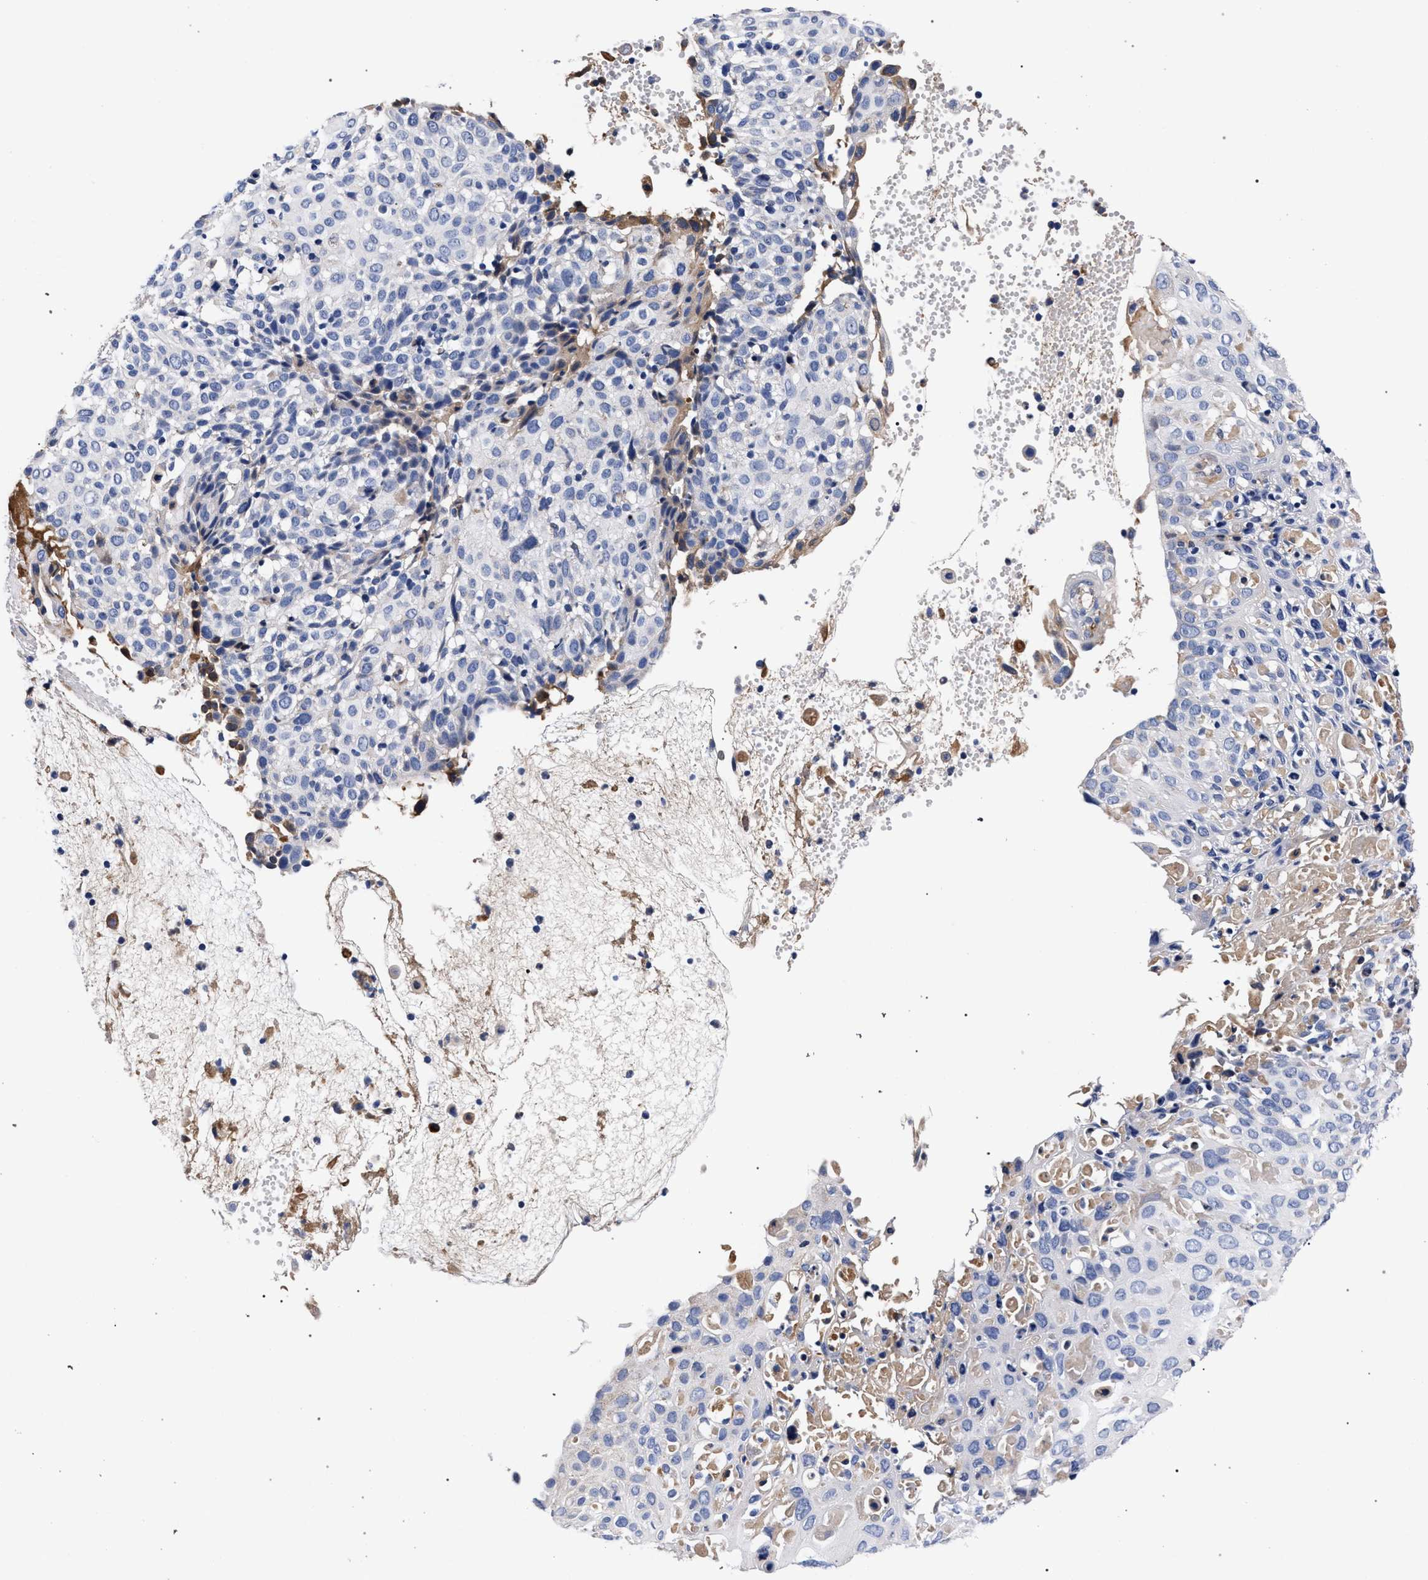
{"staining": {"intensity": "negative", "quantity": "none", "location": "none"}, "tissue": "cervical cancer", "cell_type": "Tumor cells", "image_type": "cancer", "snomed": [{"axis": "morphology", "description": "Squamous cell carcinoma, NOS"}, {"axis": "topography", "description": "Cervix"}], "caption": "A micrograph of cervical squamous cell carcinoma stained for a protein exhibits no brown staining in tumor cells. (DAB immunohistochemistry (IHC) visualized using brightfield microscopy, high magnification).", "gene": "ACOX1", "patient": {"sex": "female", "age": 74}}